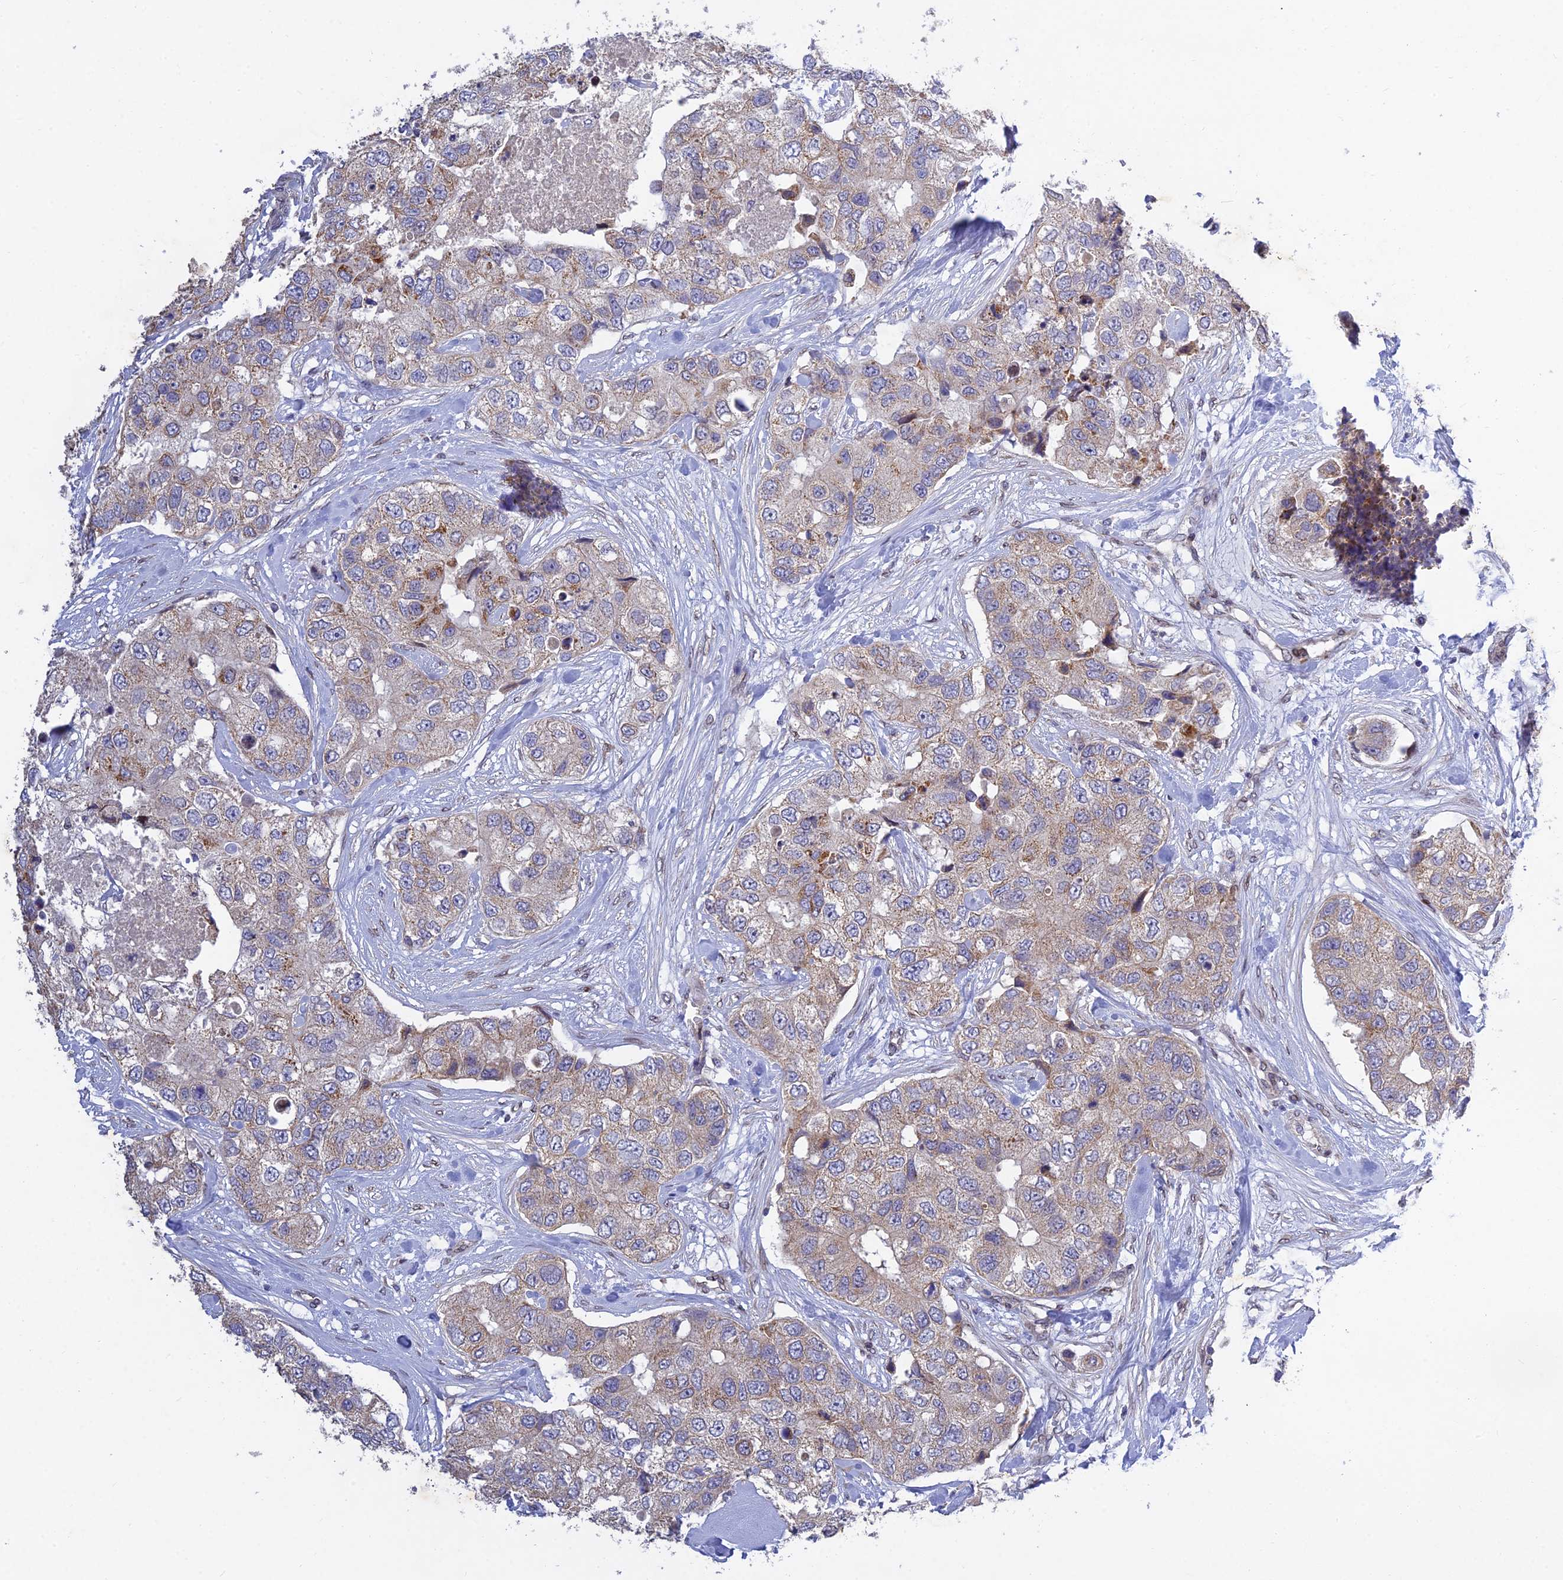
{"staining": {"intensity": "weak", "quantity": "25%-75%", "location": "cytoplasmic/membranous"}, "tissue": "breast cancer", "cell_type": "Tumor cells", "image_type": "cancer", "snomed": [{"axis": "morphology", "description": "Duct carcinoma"}, {"axis": "topography", "description": "Breast"}], "caption": "Human breast intraductal carcinoma stained with a protein marker shows weak staining in tumor cells.", "gene": "MGAT2", "patient": {"sex": "female", "age": 62}}